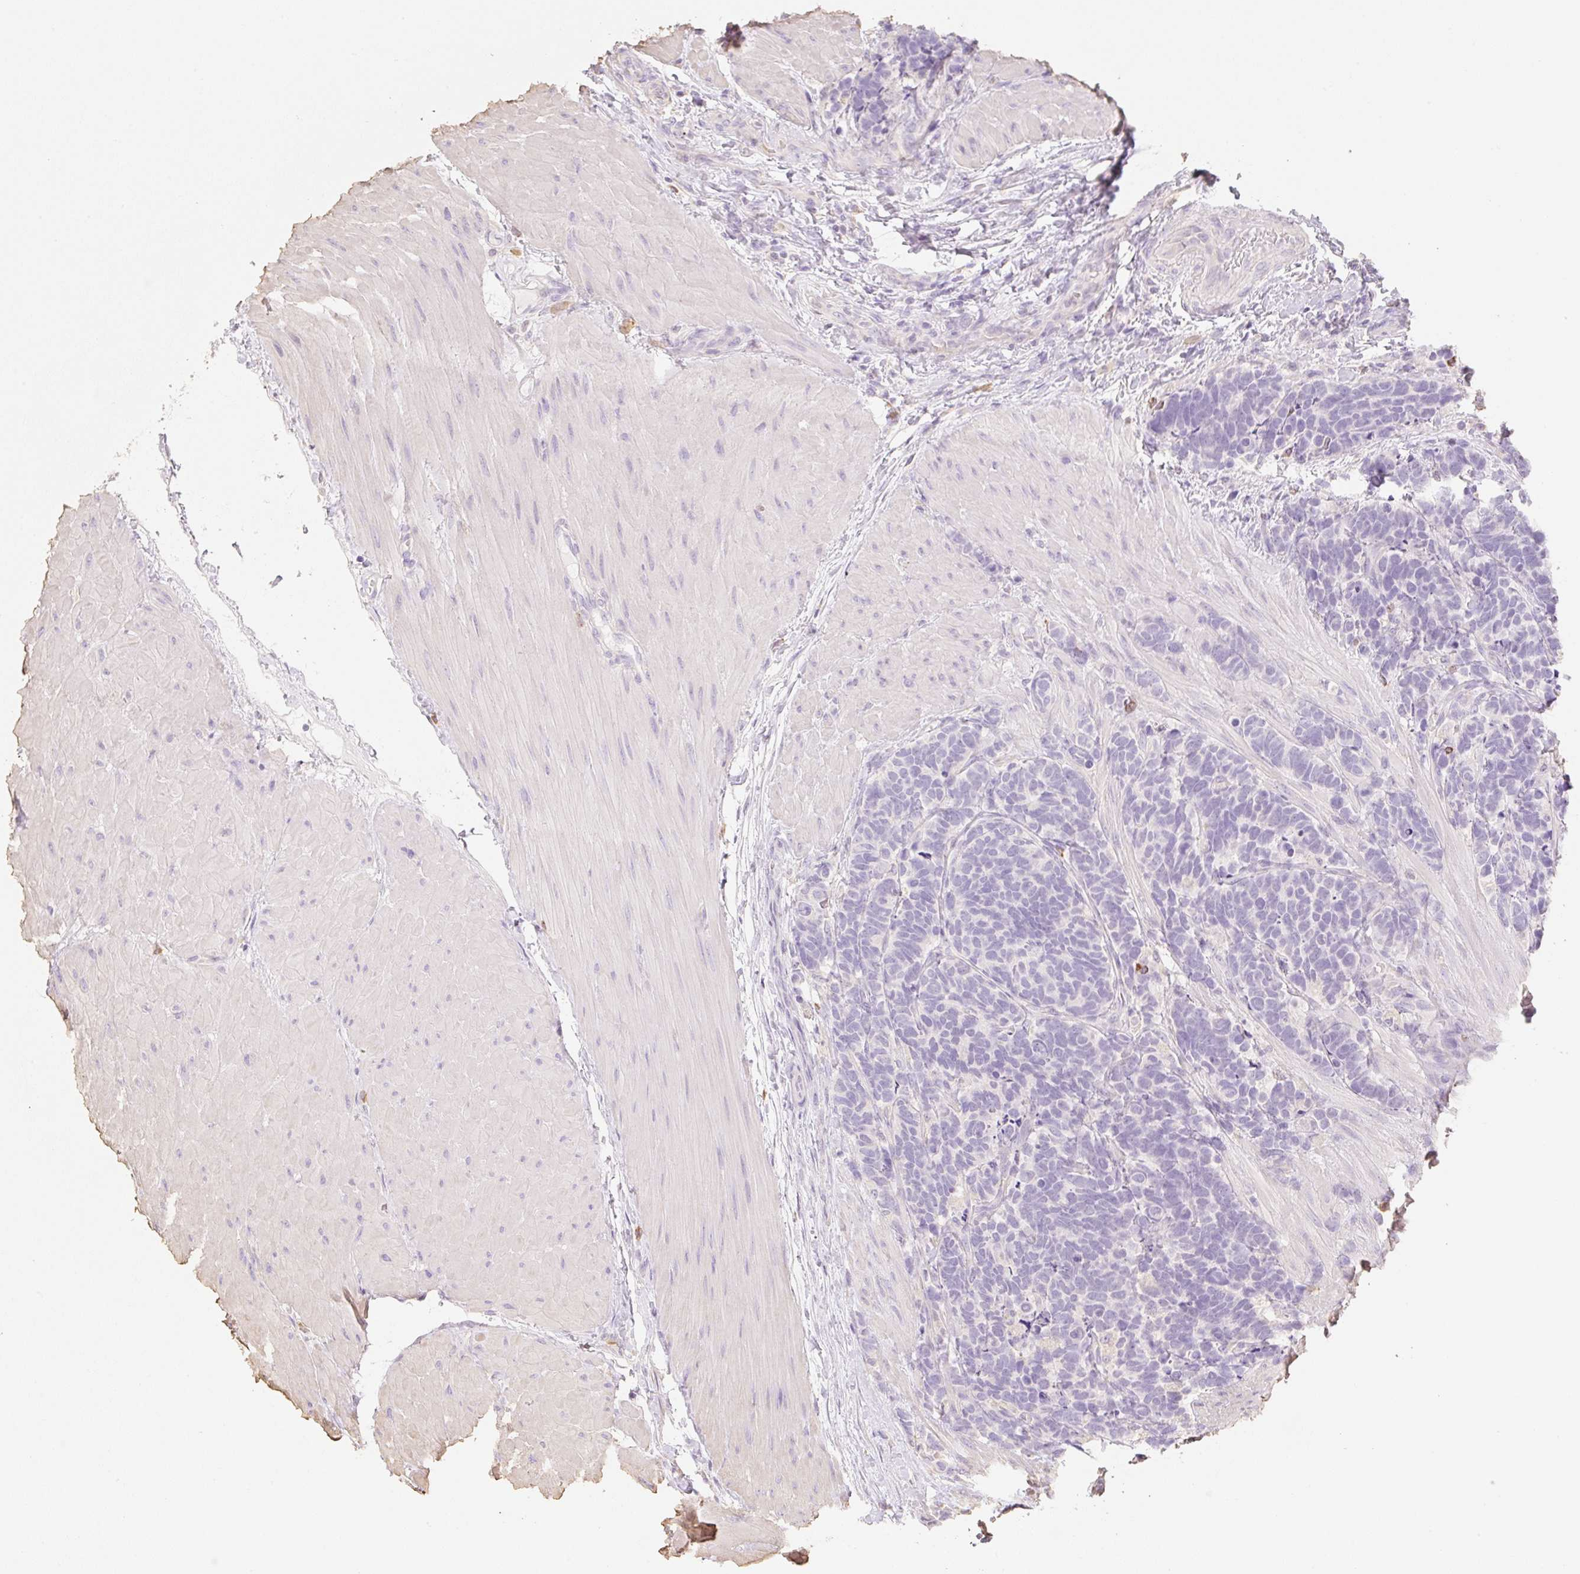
{"staining": {"intensity": "negative", "quantity": "none", "location": "none"}, "tissue": "carcinoid", "cell_type": "Tumor cells", "image_type": "cancer", "snomed": [{"axis": "morphology", "description": "Carcinoma, NOS"}, {"axis": "morphology", "description": "Carcinoid, malignant, NOS"}, {"axis": "topography", "description": "Urinary bladder"}], "caption": "Image shows no protein staining in tumor cells of carcinoid tissue.", "gene": "MBOAT7", "patient": {"sex": "male", "age": 57}}